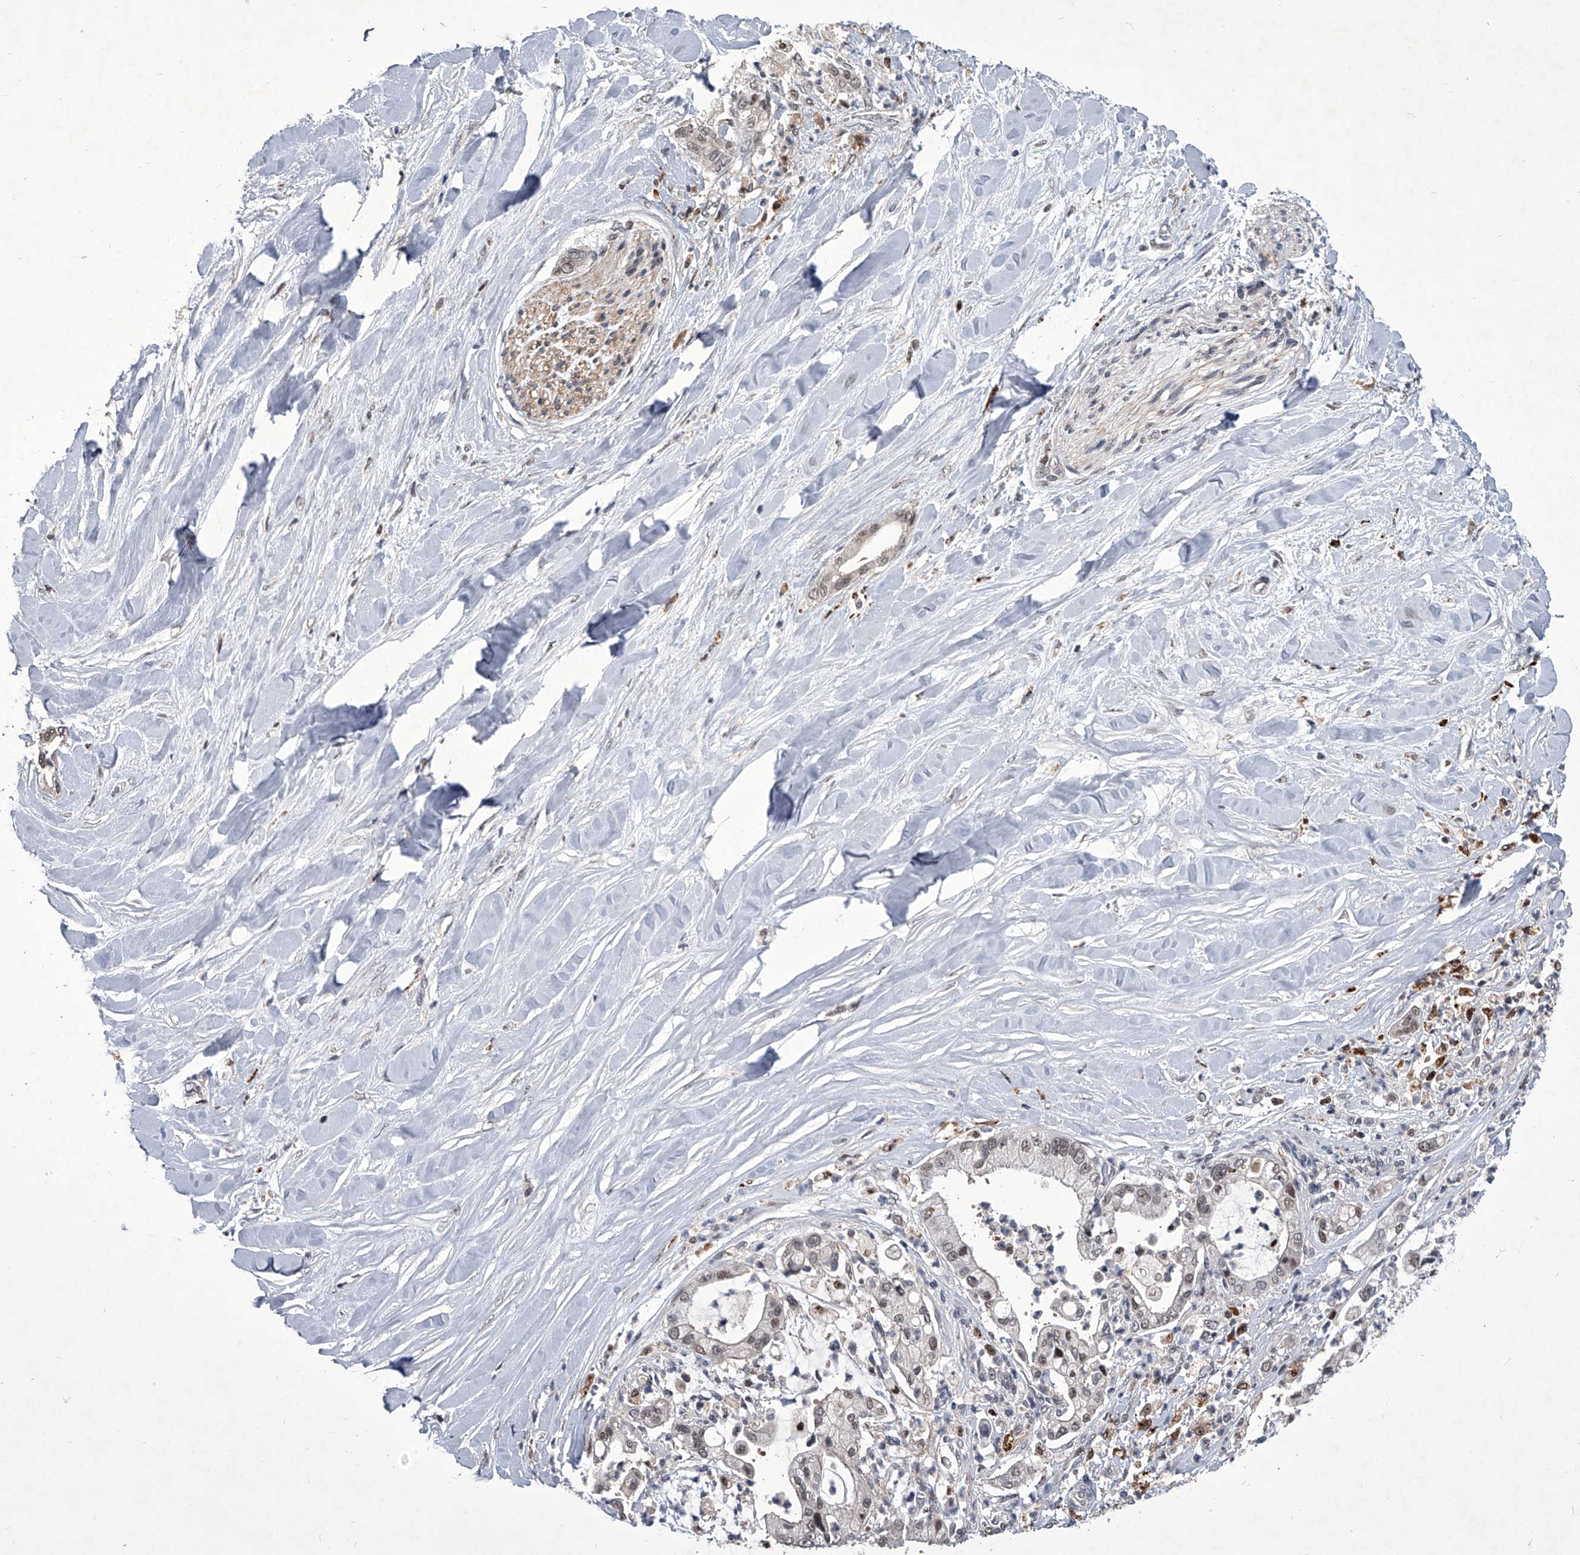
{"staining": {"intensity": "moderate", "quantity": "25%-75%", "location": "cytoplasmic/membranous,nuclear"}, "tissue": "liver cancer", "cell_type": "Tumor cells", "image_type": "cancer", "snomed": [{"axis": "morphology", "description": "Cholangiocarcinoma"}, {"axis": "topography", "description": "Liver"}], "caption": "A brown stain highlights moderate cytoplasmic/membranous and nuclear expression of a protein in cholangiocarcinoma (liver) tumor cells.", "gene": "CMTR1", "patient": {"sex": "female", "age": 54}}